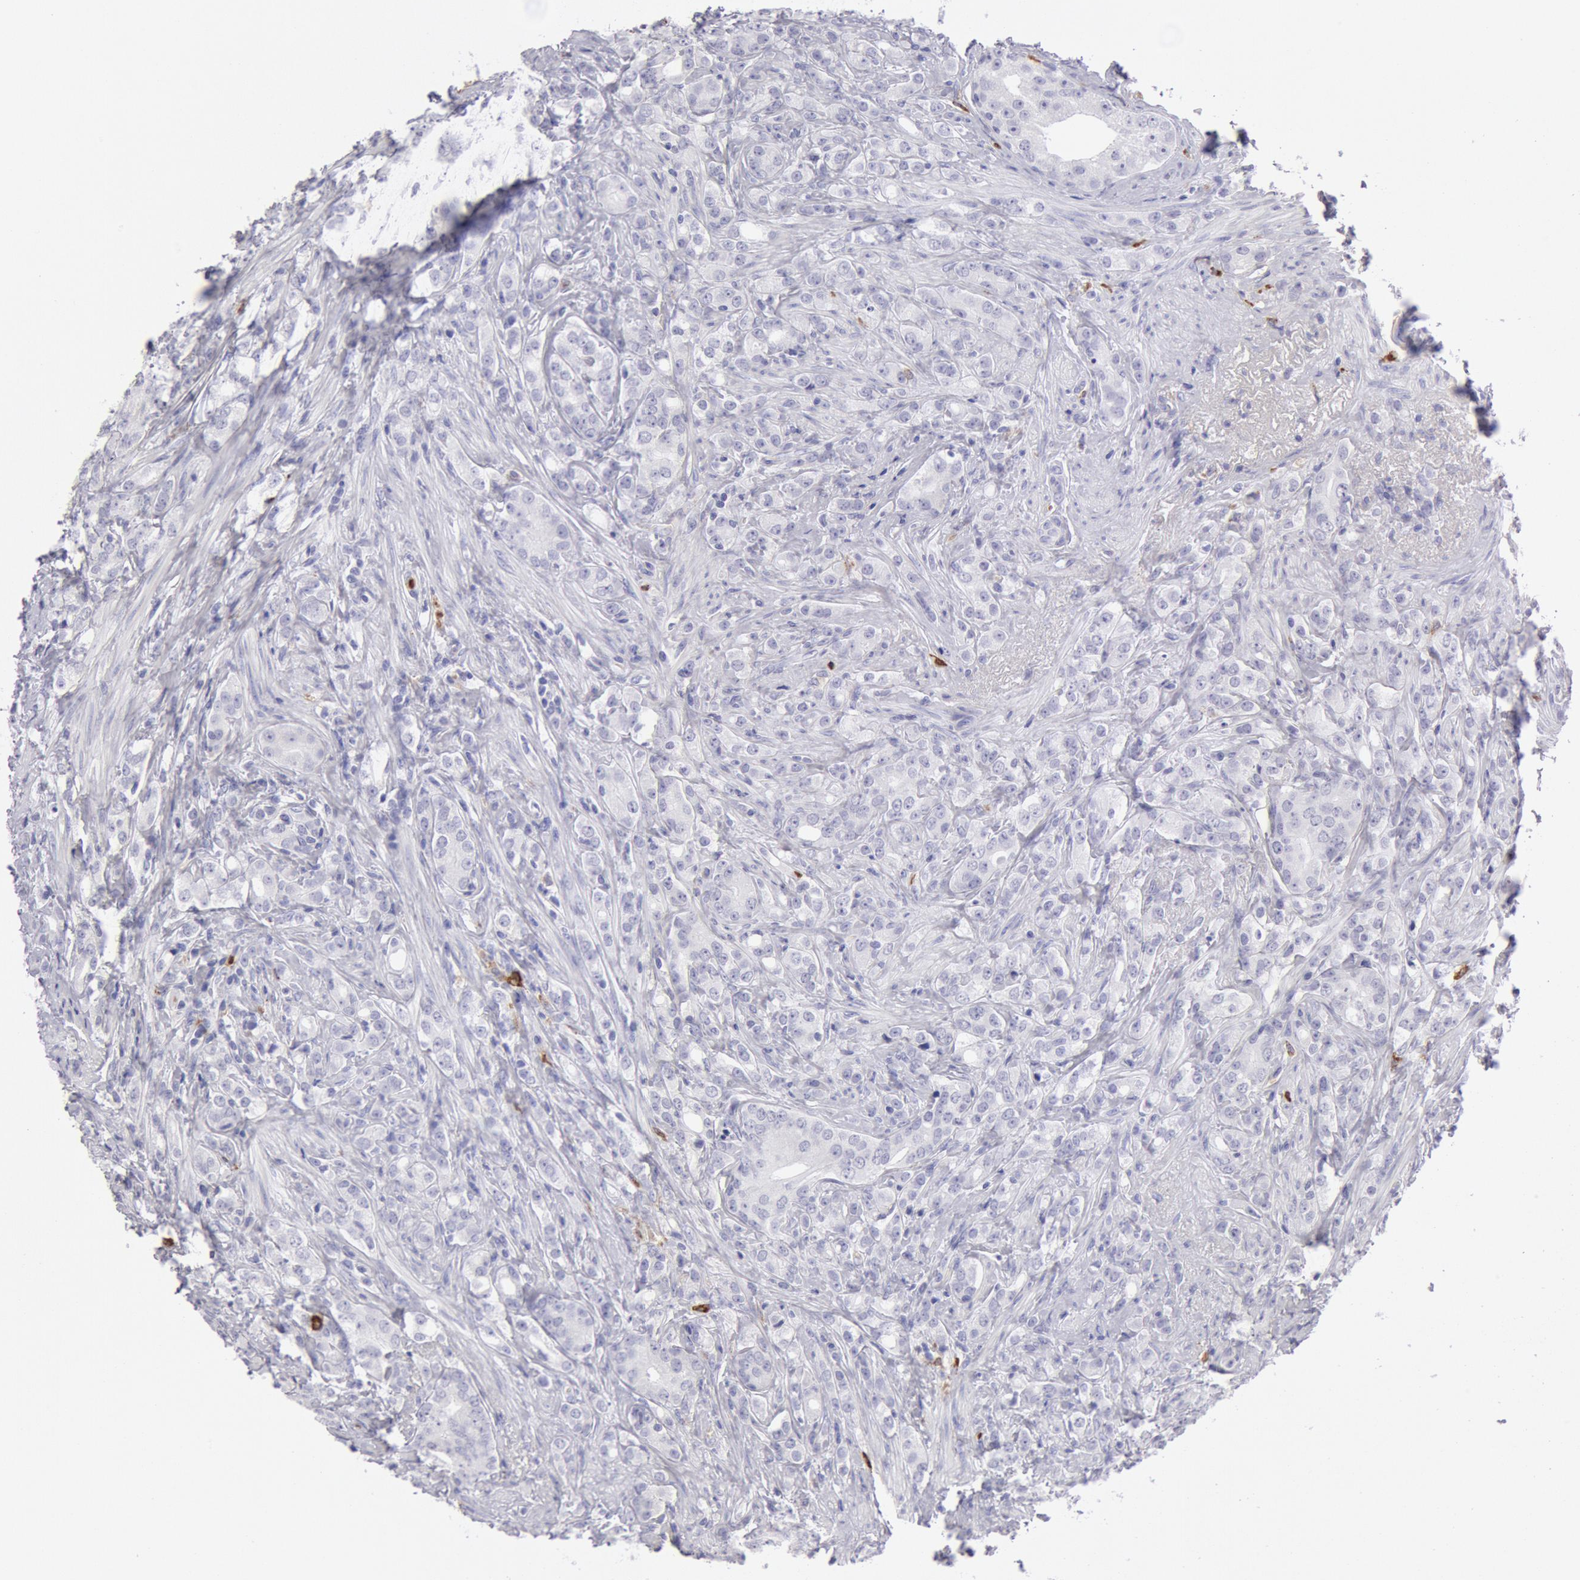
{"staining": {"intensity": "negative", "quantity": "none", "location": "none"}, "tissue": "prostate cancer", "cell_type": "Tumor cells", "image_type": "cancer", "snomed": [{"axis": "morphology", "description": "Adenocarcinoma, Medium grade"}, {"axis": "topography", "description": "Prostate"}], "caption": "There is no significant positivity in tumor cells of prostate medium-grade adenocarcinoma. (IHC, brightfield microscopy, high magnification).", "gene": "FCN1", "patient": {"sex": "male", "age": 59}}